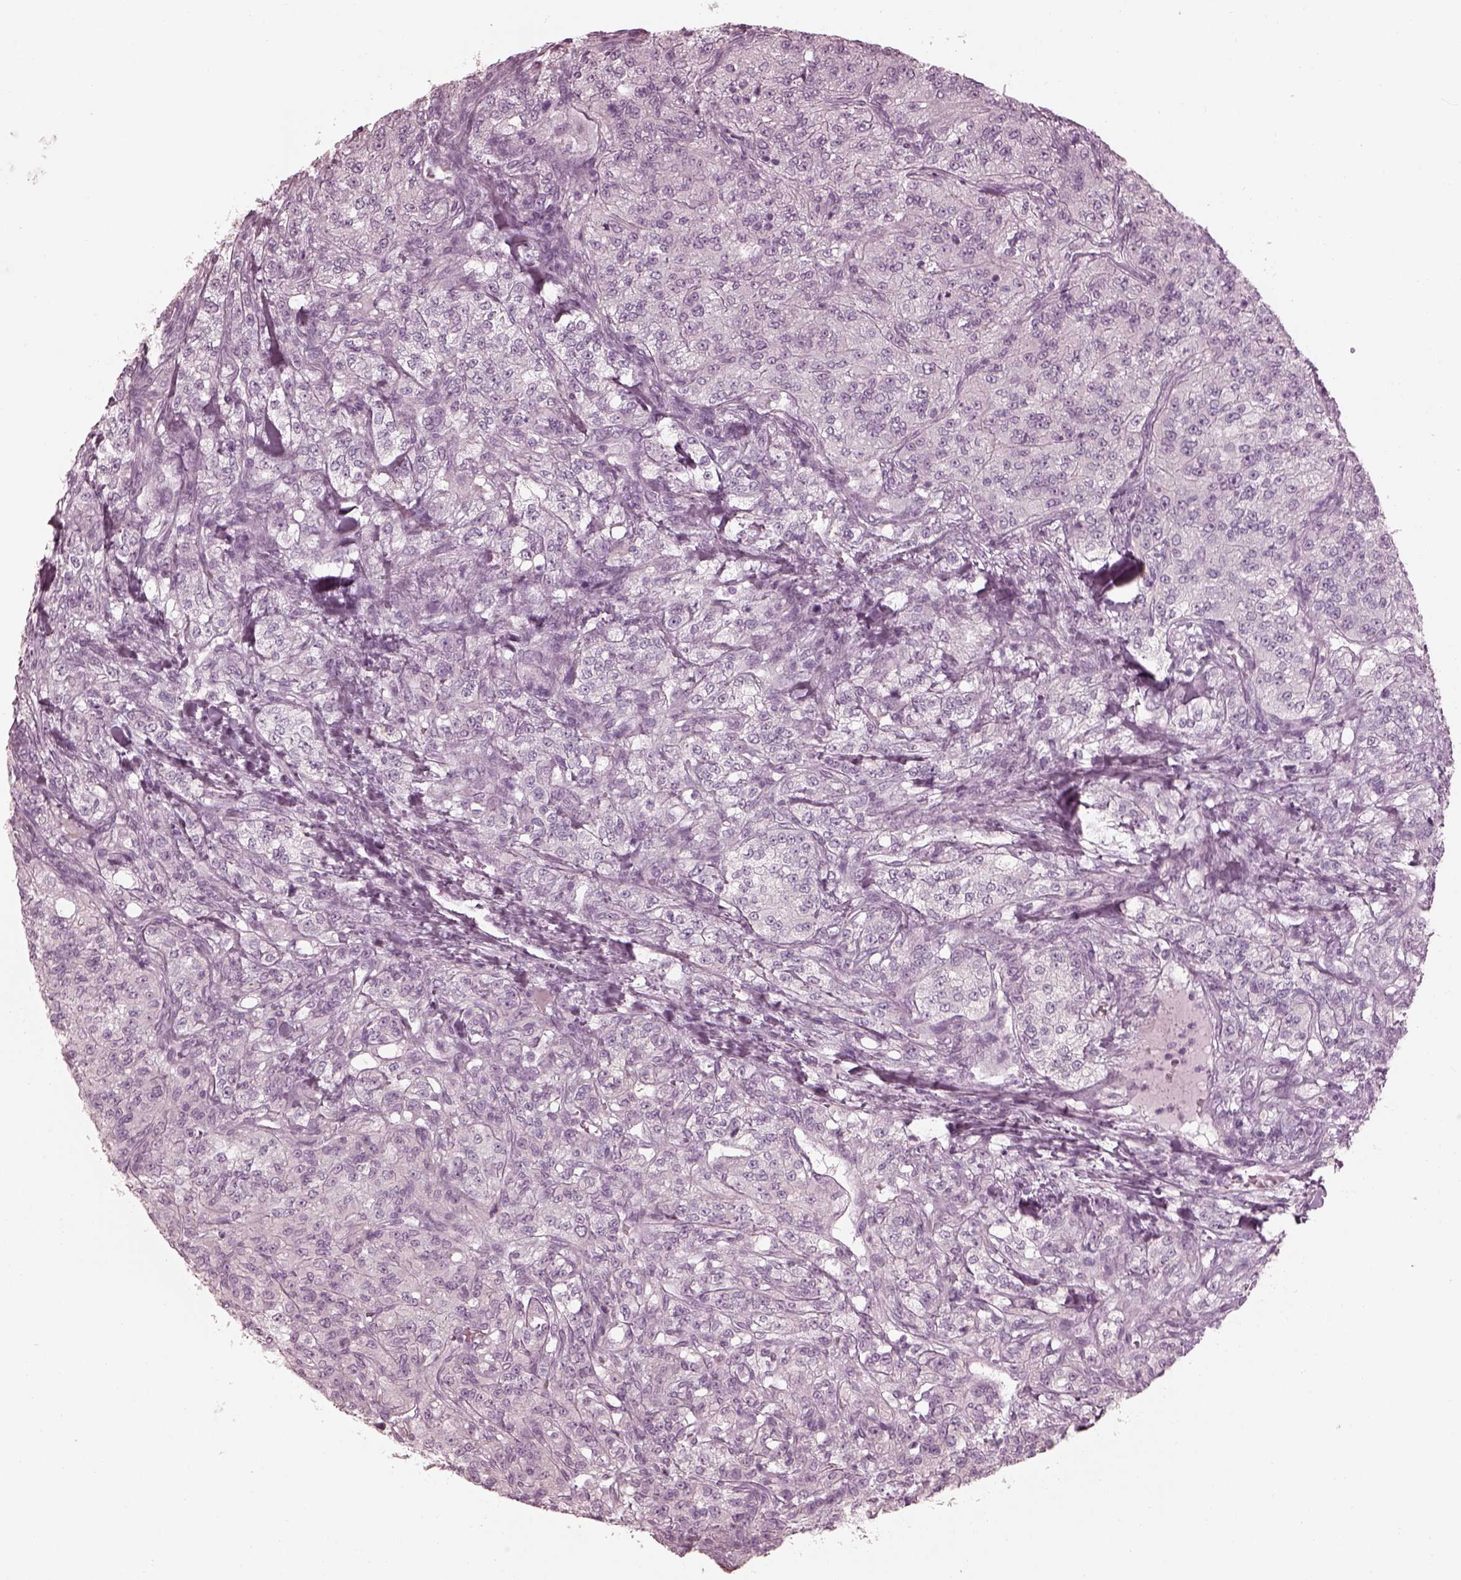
{"staining": {"intensity": "negative", "quantity": "none", "location": "none"}, "tissue": "renal cancer", "cell_type": "Tumor cells", "image_type": "cancer", "snomed": [{"axis": "morphology", "description": "Adenocarcinoma, NOS"}, {"axis": "topography", "description": "Kidney"}], "caption": "The image demonstrates no staining of tumor cells in renal cancer (adenocarcinoma).", "gene": "SAXO2", "patient": {"sex": "female", "age": 63}}